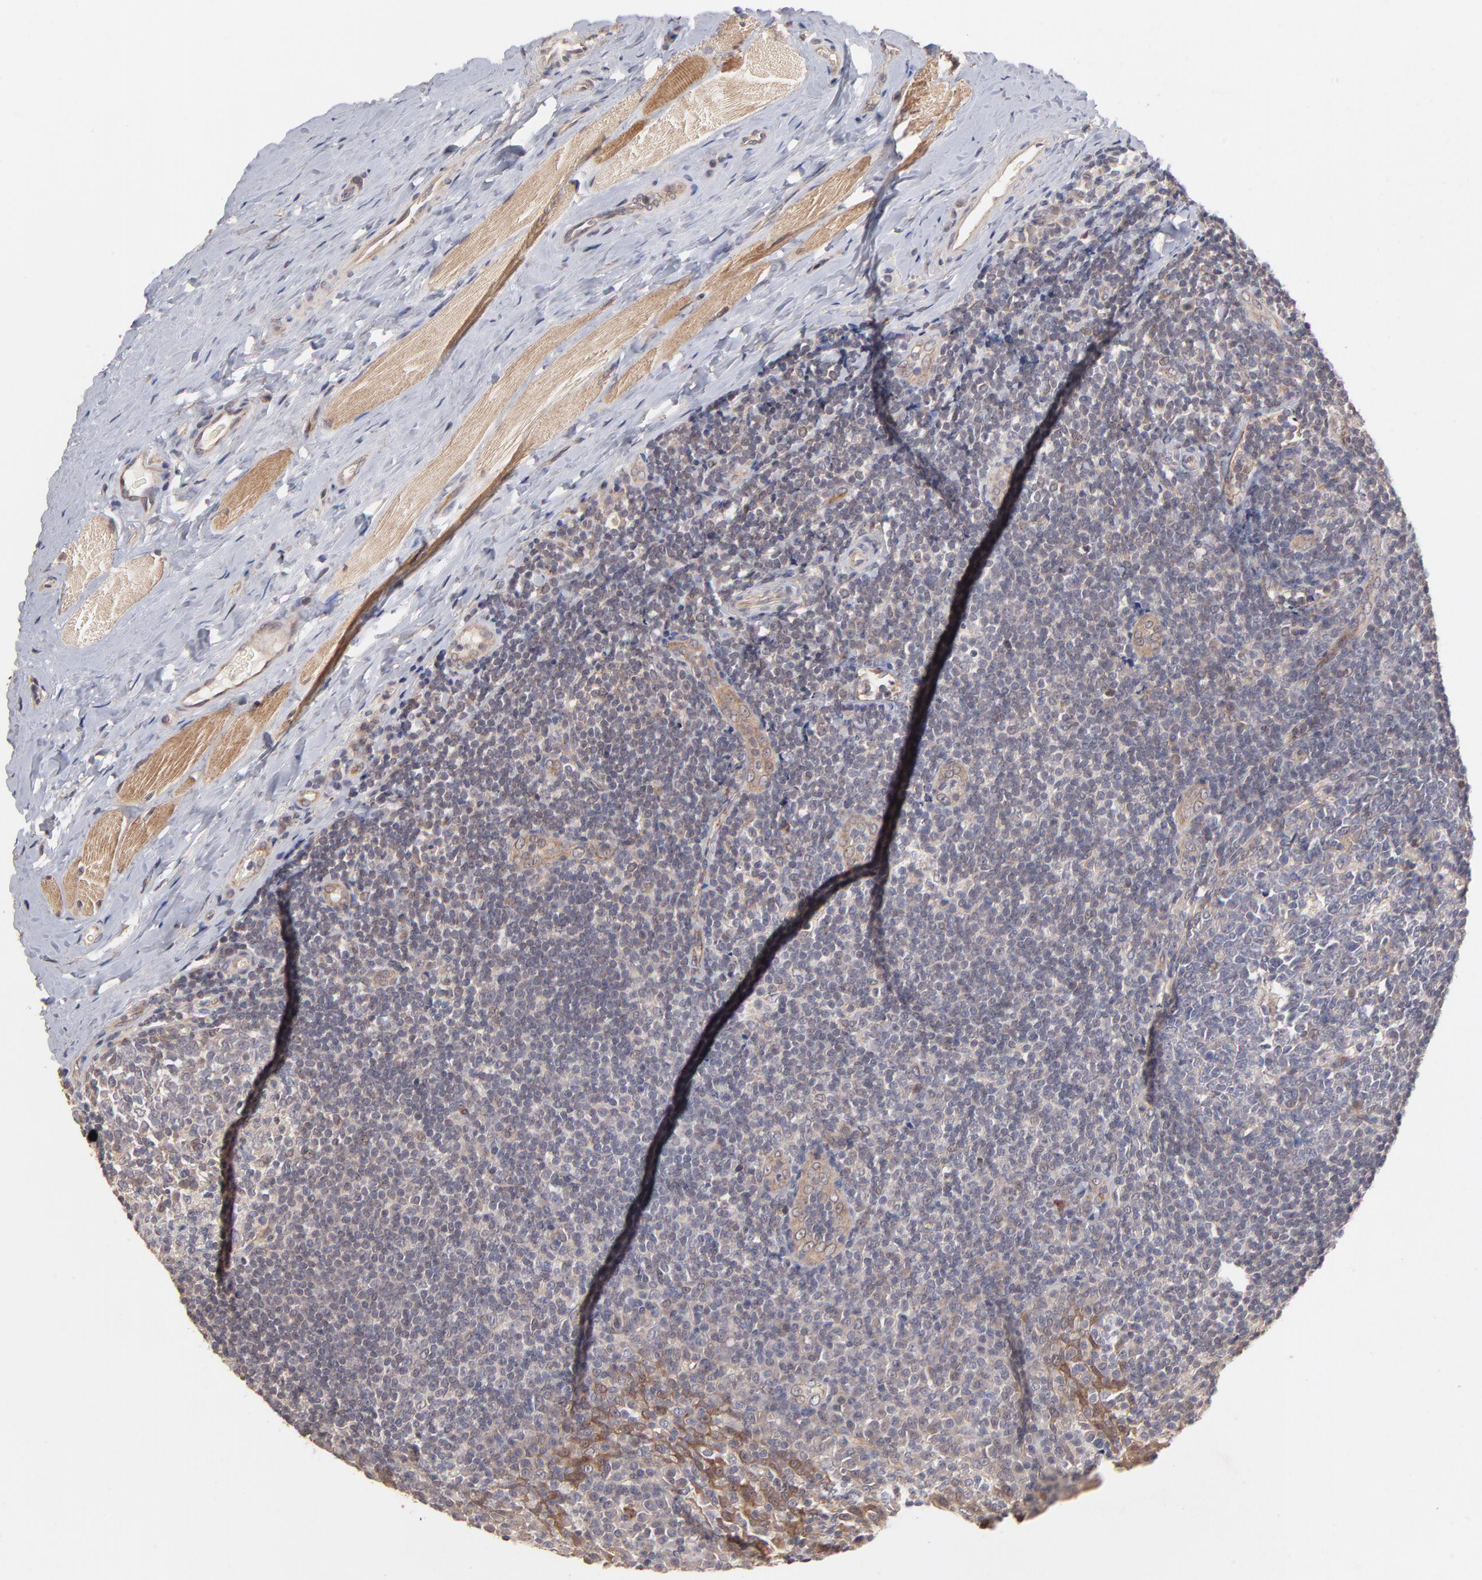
{"staining": {"intensity": "weak", "quantity": "25%-75%", "location": "cytoplasmic/membranous"}, "tissue": "tonsil", "cell_type": "Non-germinal center cells", "image_type": "normal", "snomed": [{"axis": "morphology", "description": "Normal tissue, NOS"}, {"axis": "topography", "description": "Tonsil"}], "caption": "Non-germinal center cells display low levels of weak cytoplasmic/membranous staining in approximately 25%-75% of cells in unremarkable human tonsil.", "gene": "STAP2", "patient": {"sex": "male", "age": 31}}